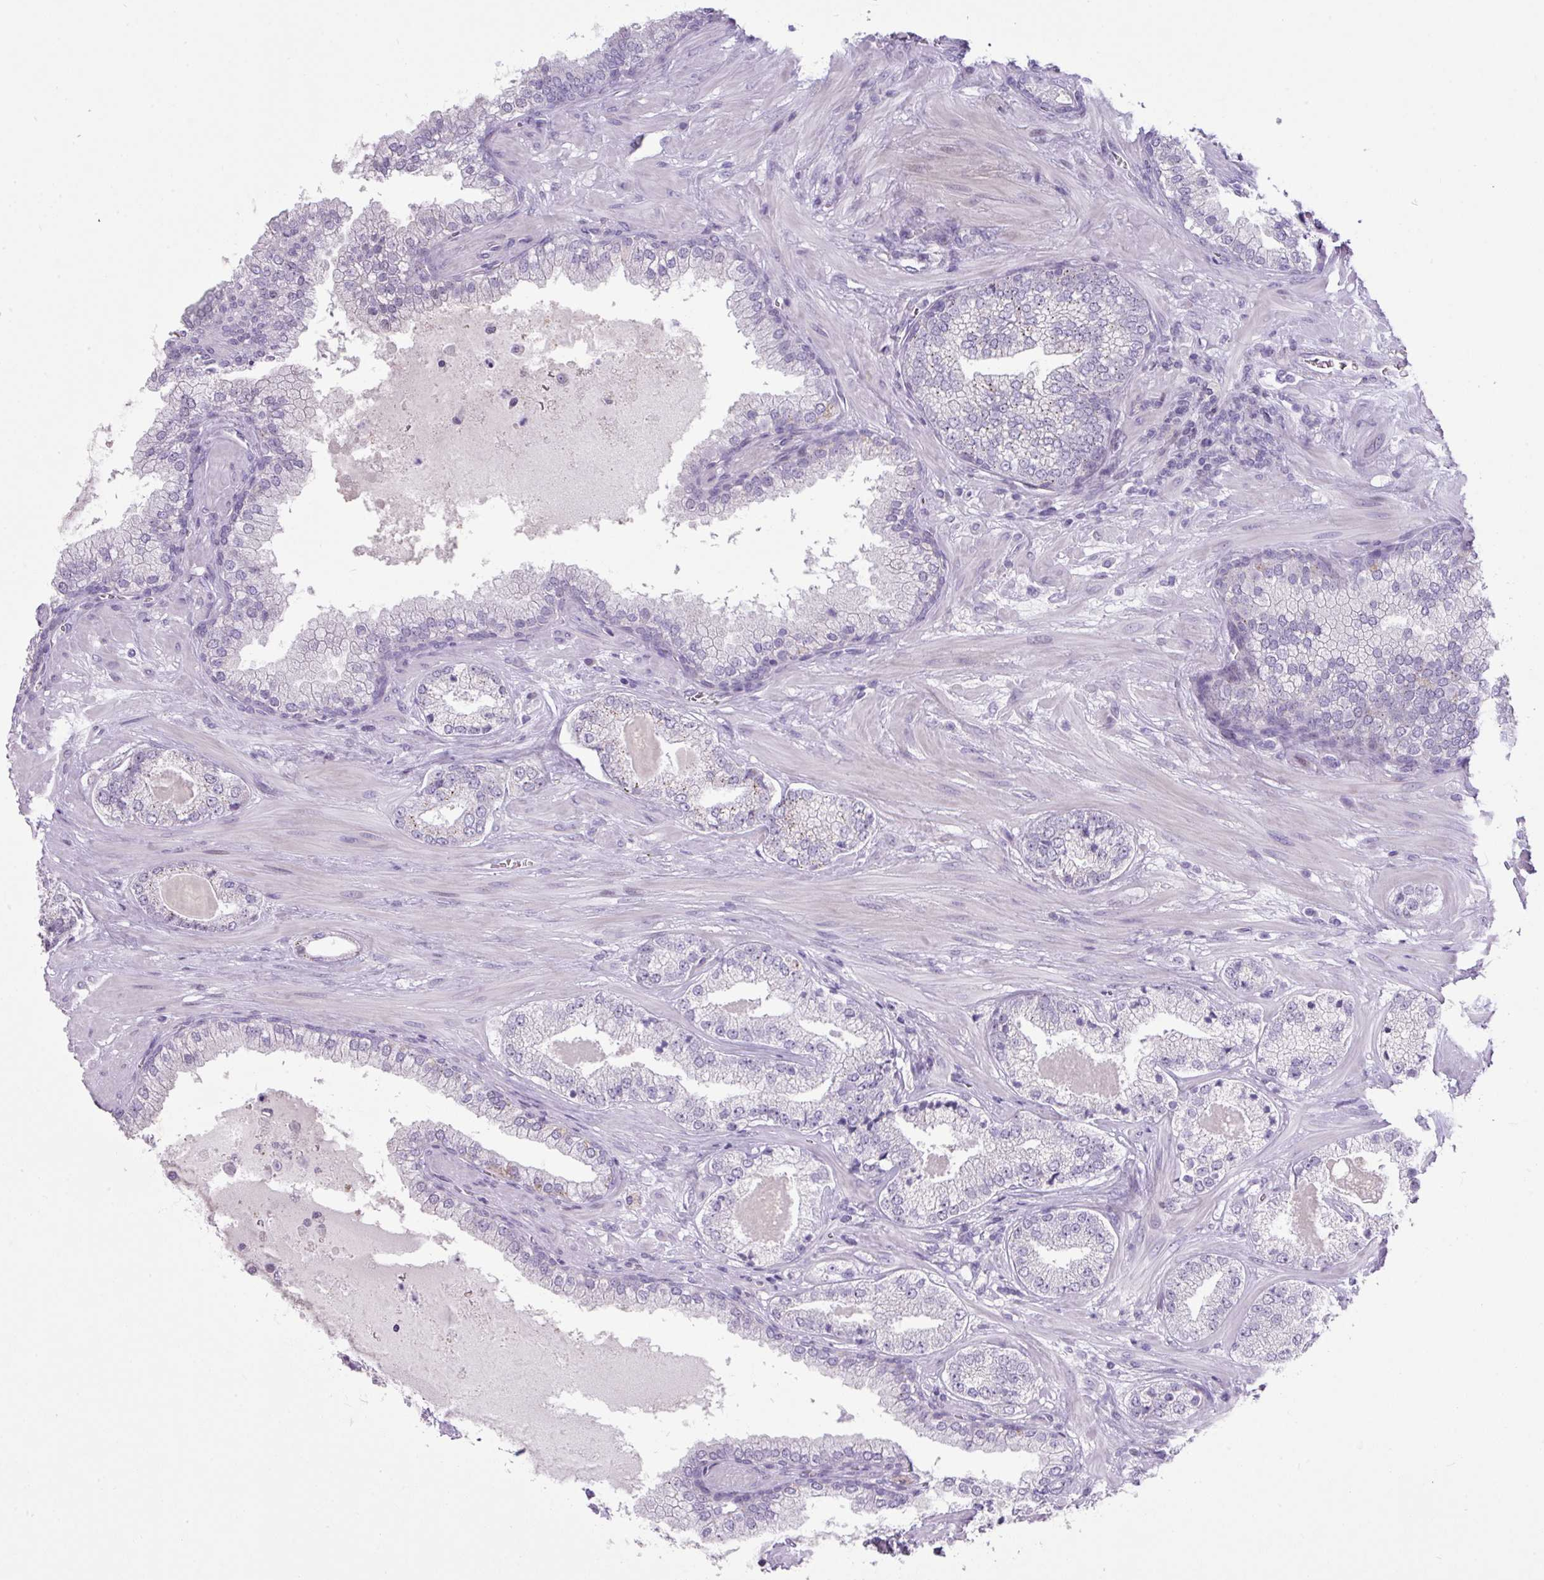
{"staining": {"intensity": "moderate", "quantity": "<25%", "location": "cytoplasmic/membranous"}, "tissue": "prostate cancer", "cell_type": "Tumor cells", "image_type": "cancer", "snomed": [{"axis": "morphology", "description": "Adenocarcinoma, High grade"}, {"axis": "topography", "description": "Prostate"}], "caption": "Protein staining reveals moderate cytoplasmic/membranous positivity in approximately <25% of tumor cells in prostate adenocarcinoma (high-grade). The staining was performed using DAB (3,3'-diaminobenzidine), with brown indicating positive protein expression. Nuclei are stained blue with hematoxylin.", "gene": "ANKRD13B", "patient": {"sex": "male", "age": 55}}